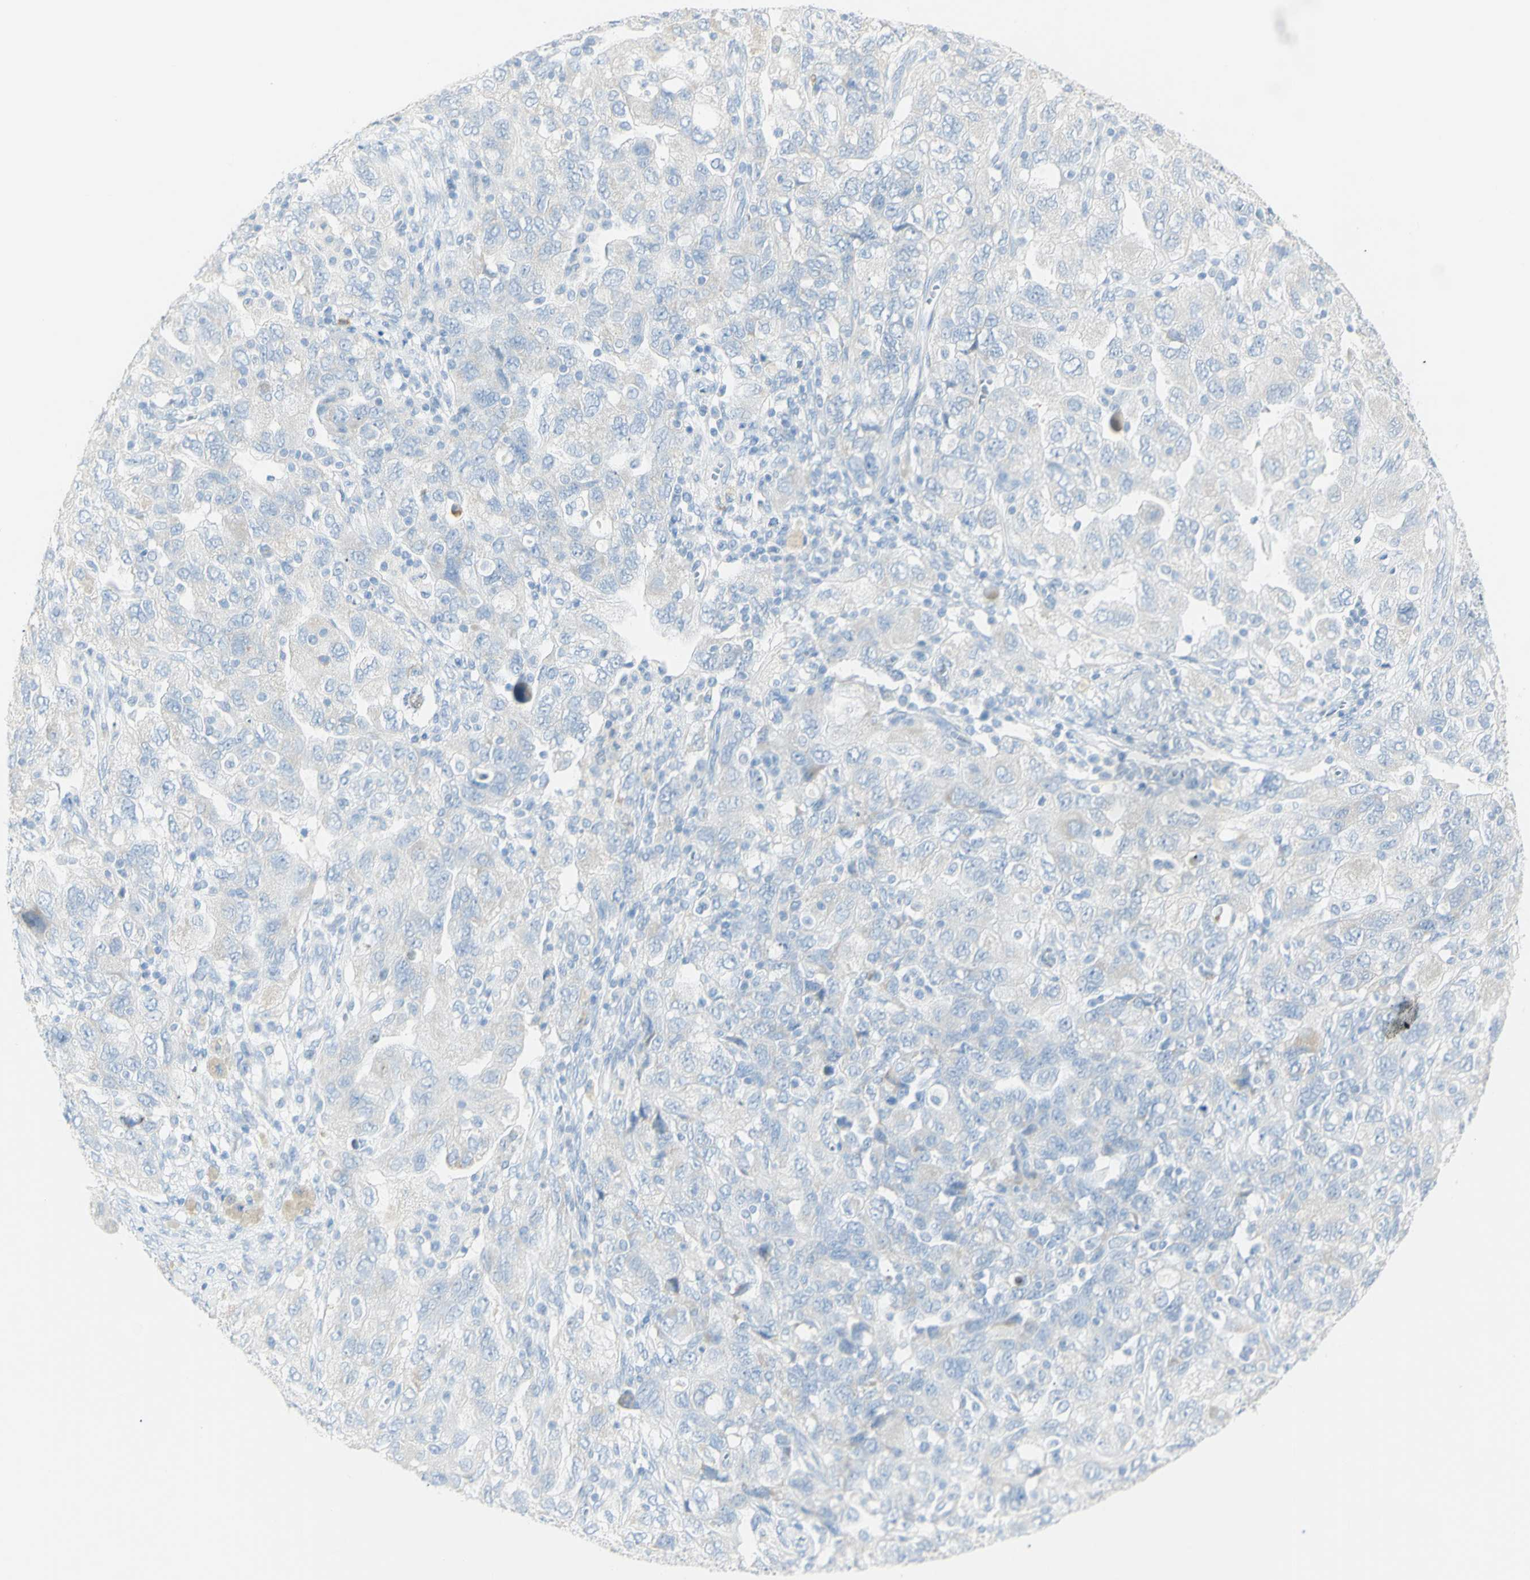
{"staining": {"intensity": "negative", "quantity": "none", "location": "none"}, "tissue": "ovarian cancer", "cell_type": "Tumor cells", "image_type": "cancer", "snomed": [{"axis": "morphology", "description": "Carcinoma, NOS"}, {"axis": "morphology", "description": "Cystadenocarcinoma, serous, NOS"}, {"axis": "topography", "description": "Ovary"}], "caption": "DAB (3,3'-diaminobenzidine) immunohistochemical staining of human serous cystadenocarcinoma (ovarian) reveals no significant staining in tumor cells.", "gene": "LETM1", "patient": {"sex": "female", "age": 69}}